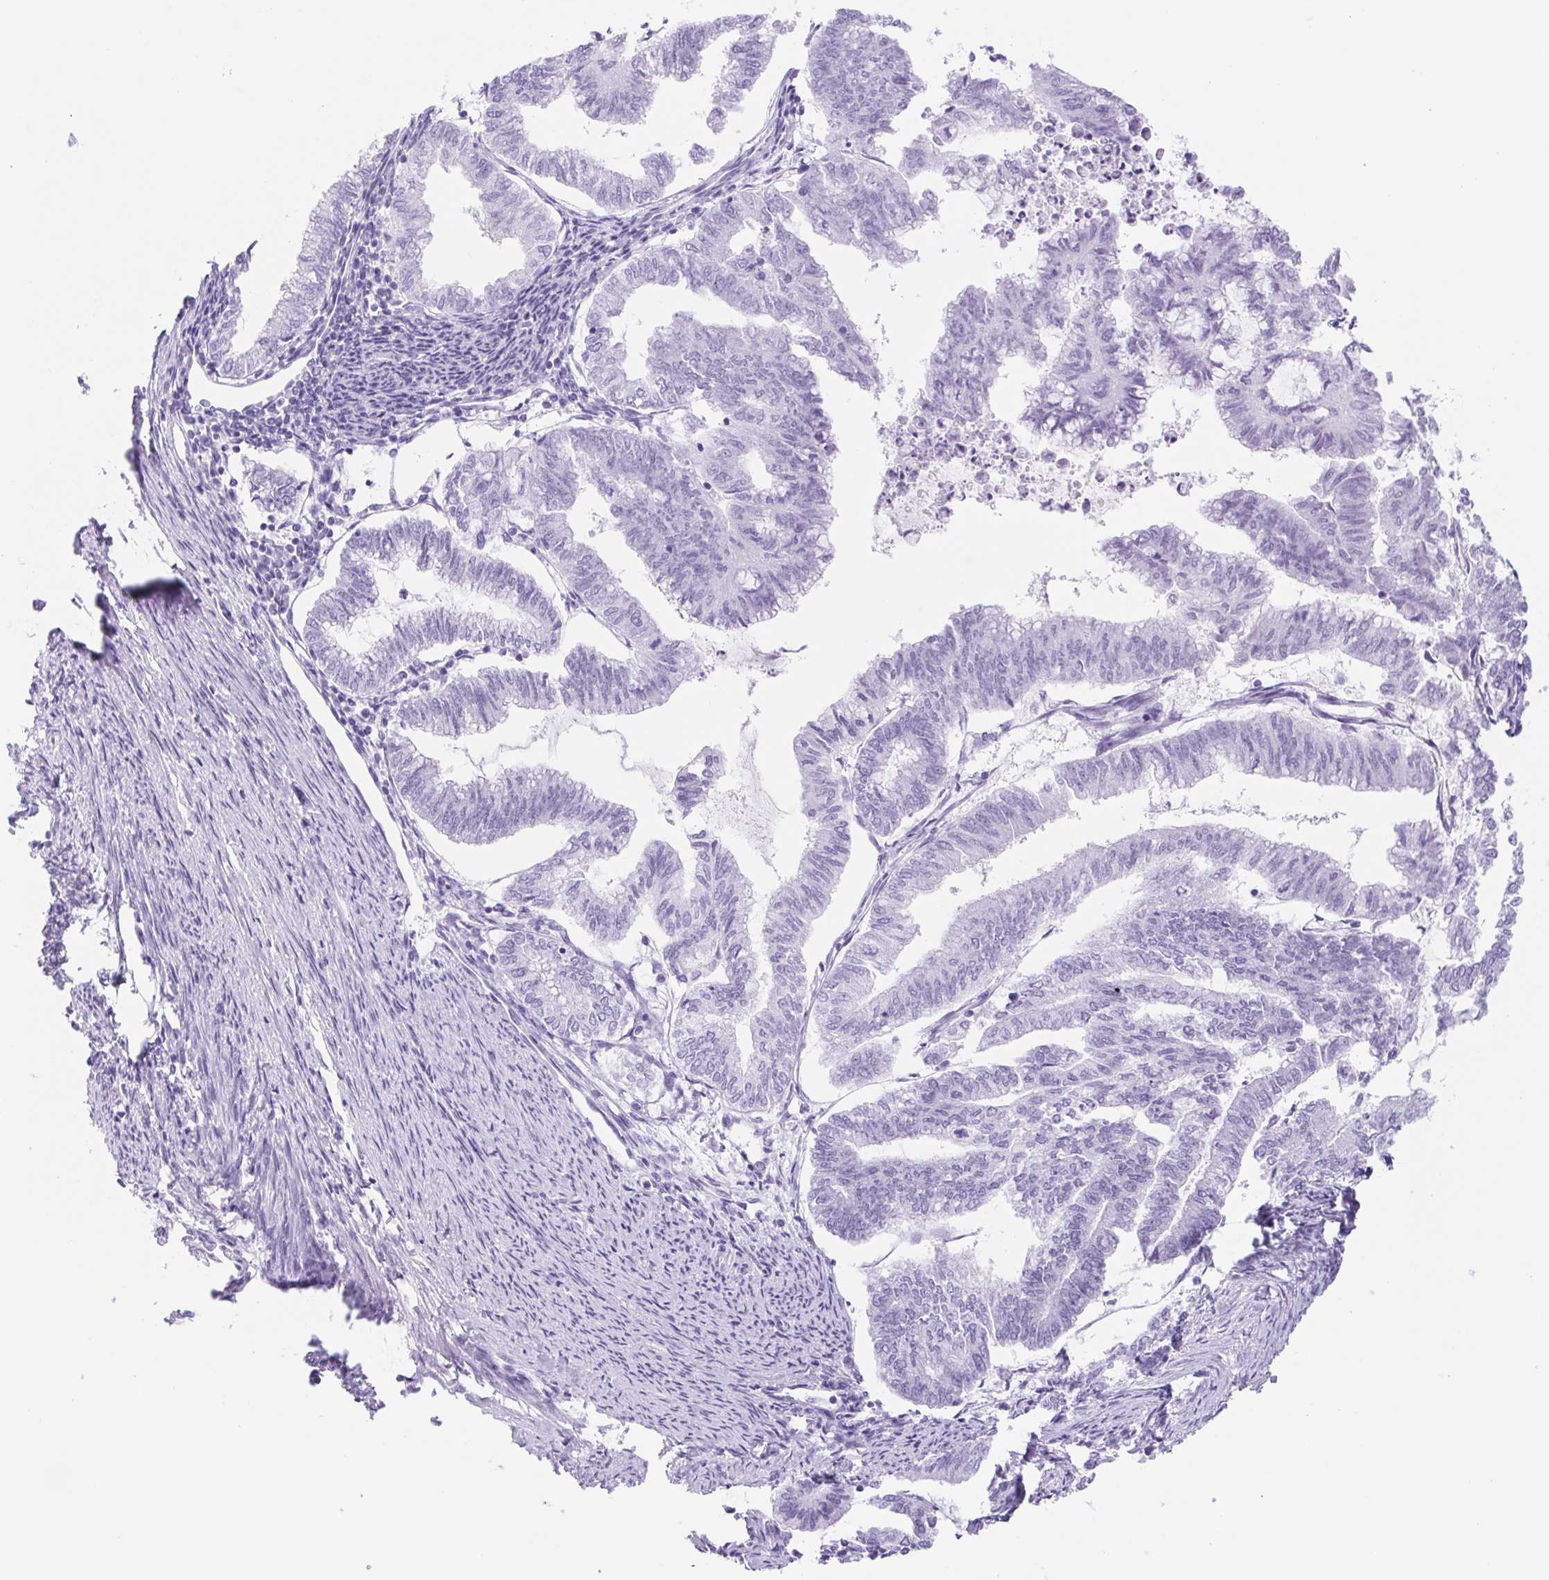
{"staining": {"intensity": "negative", "quantity": "none", "location": "none"}, "tissue": "endometrial cancer", "cell_type": "Tumor cells", "image_type": "cancer", "snomed": [{"axis": "morphology", "description": "Adenocarcinoma, NOS"}, {"axis": "topography", "description": "Endometrium"}], "caption": "This photomicrograph is of endometrial cancer stained with IHC to label a protein in brown with the nuclei are counter-stained blue. There is no expression in tumor cells.", "gene": "CYP21A2", "patient": {"sex": "female", "age": 79}}